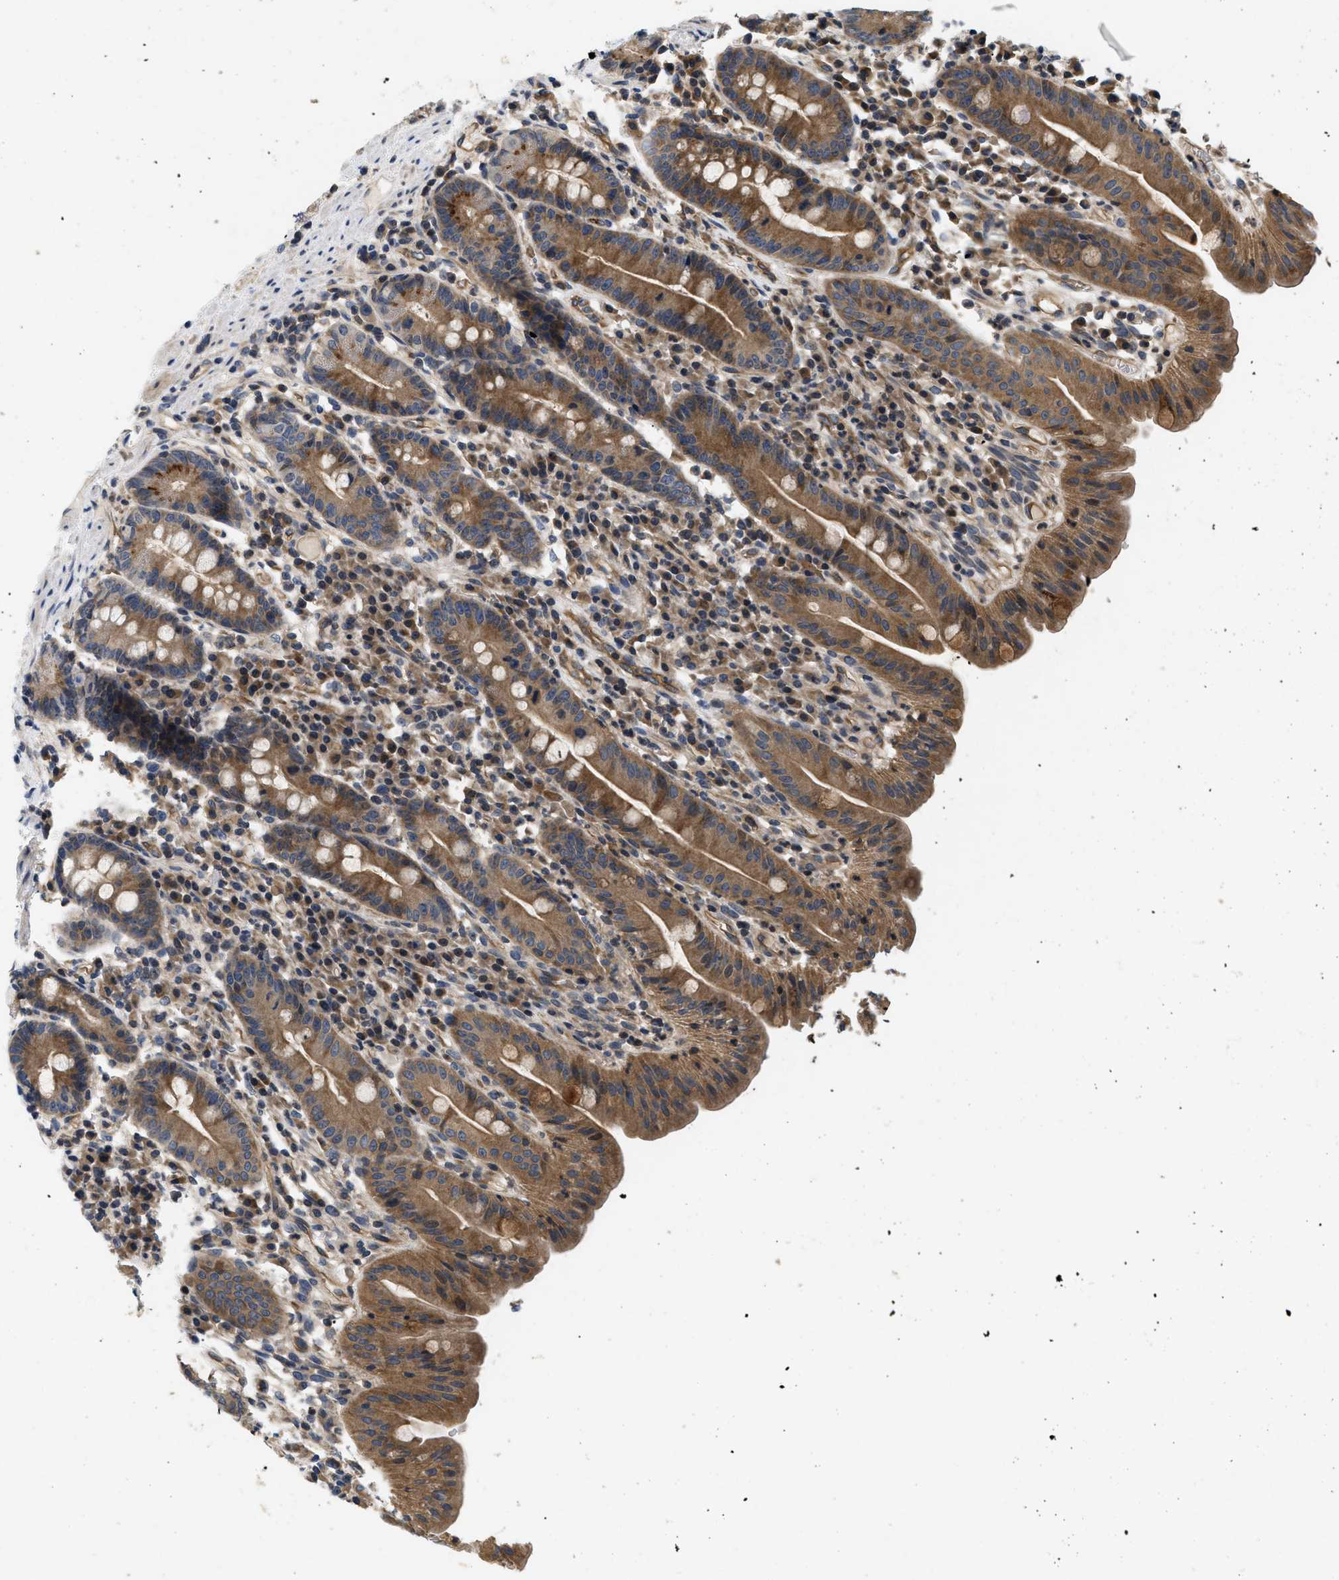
{"staining": {"intensity": "moderate", "quantity": ">75%", "location": "cytoplasmic/membranous"}, "tissue": "duodenum", "cell_type": "Glandular cells", "image_type": "normal", "snomed": [{"axis": "morphology", "description": "Normal tissue, NOS"}, {"axis": "topography", "description": "Duodenum"}], "caption": "This image demonstrates IHC staining of benign duodenum, with medium moderate cytoplasmic/membranous positivity in about >75% of glandular cells.", "gene": "HMGCR", "patient": {"sex": "male", "age": 50}}